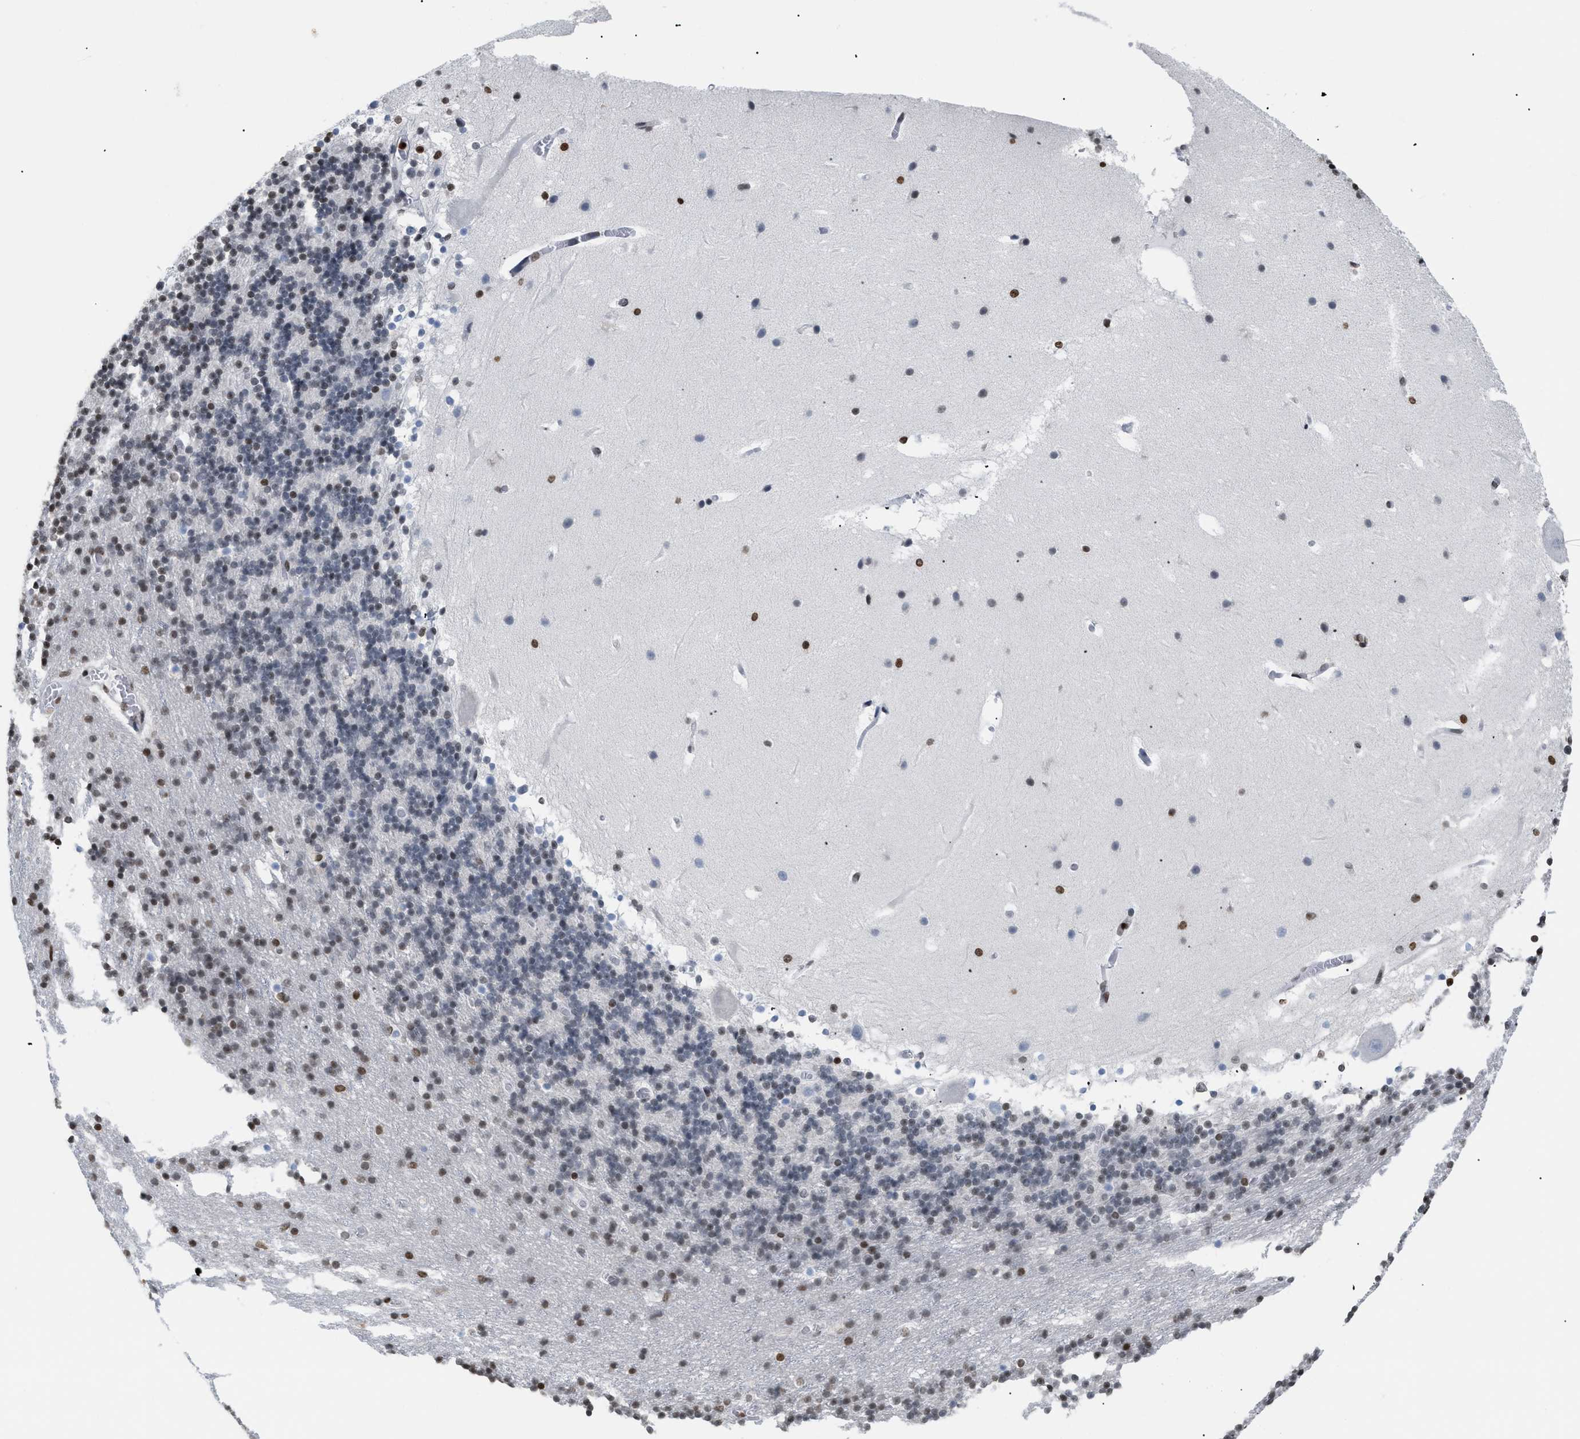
{"staining": {"intensity": "weak", "quantity": "25%-75%", "location": "nuclear"}, "tissue": "cerebellum", "cell_type": "Cells in granular layer", "image_type": "normal", "snomed": [{"axis": "morphology", "description": "Normal tissue, NOS"}, {"axis": "topography", "description": "Cerebellum"}], "caption": "Immunohistochemical staining of unremarkable human cerebellum shows low levels of weak nuclear expression in approximately 25%-75% of cells in granular layer.", "gene": "HMGN2", "patient": {"sex": "male", "age": 45}}